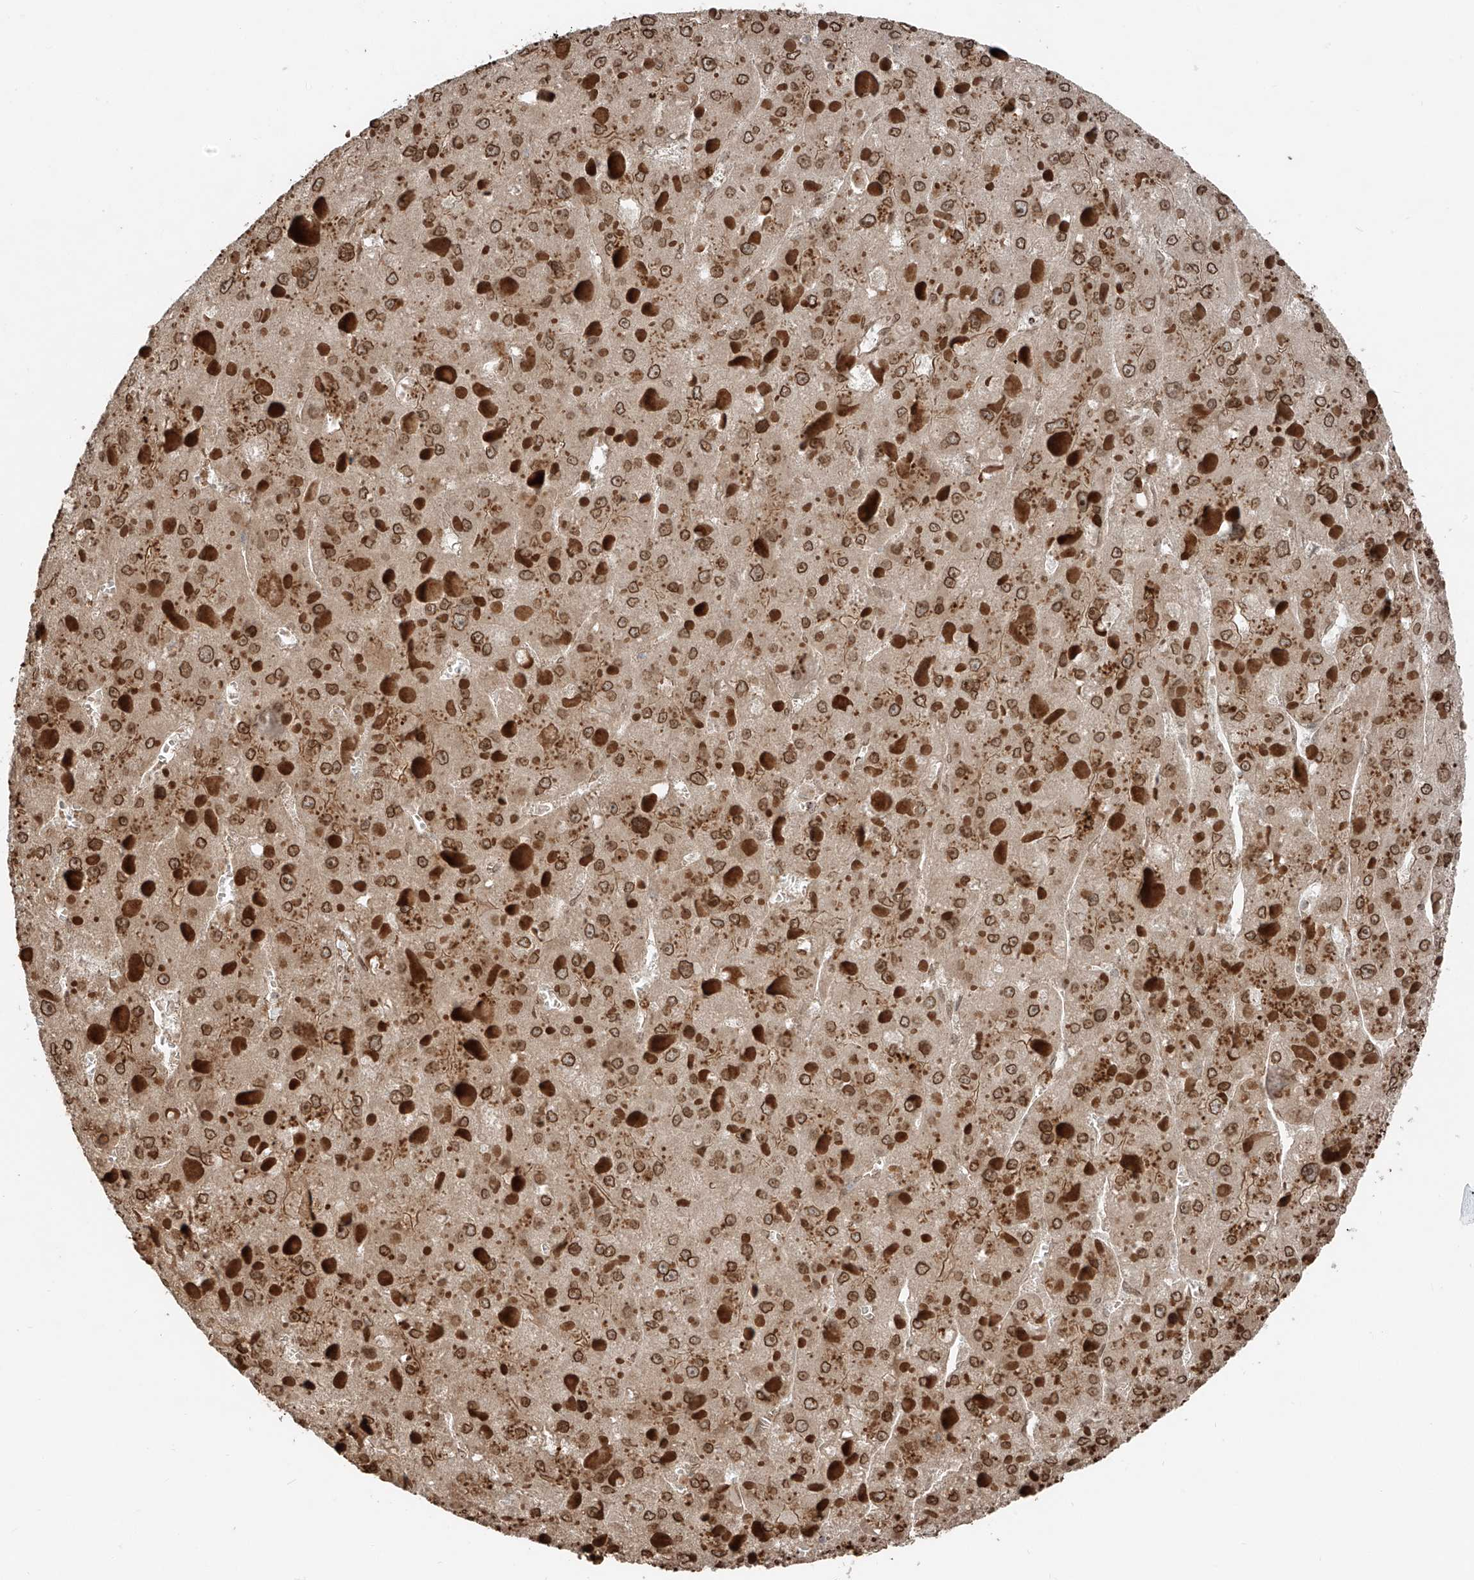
{"staining": {"intensity": "moderate", "quantity": ">75%", "location": "cytoplasmic/membranous,nuclear"}, "tissue": "liver cancer", "cell_type": "Tumor cells", "image_type": "cancer", "snomed": [{"axis": "morphology", "description": "Carcinoma, Hepatocellular, NOS"}, {"axis": "topography", "description": "Liver"}], "caption": "Tumor cells reveal medium levels of moderate cytoplasmic/membranous and nuclear staining in approximately >75% of cells in human liver cancer (hepatocellular carcinoma).", "gene": "CEP162", "patient": {"sex": "female", "age": 73}}